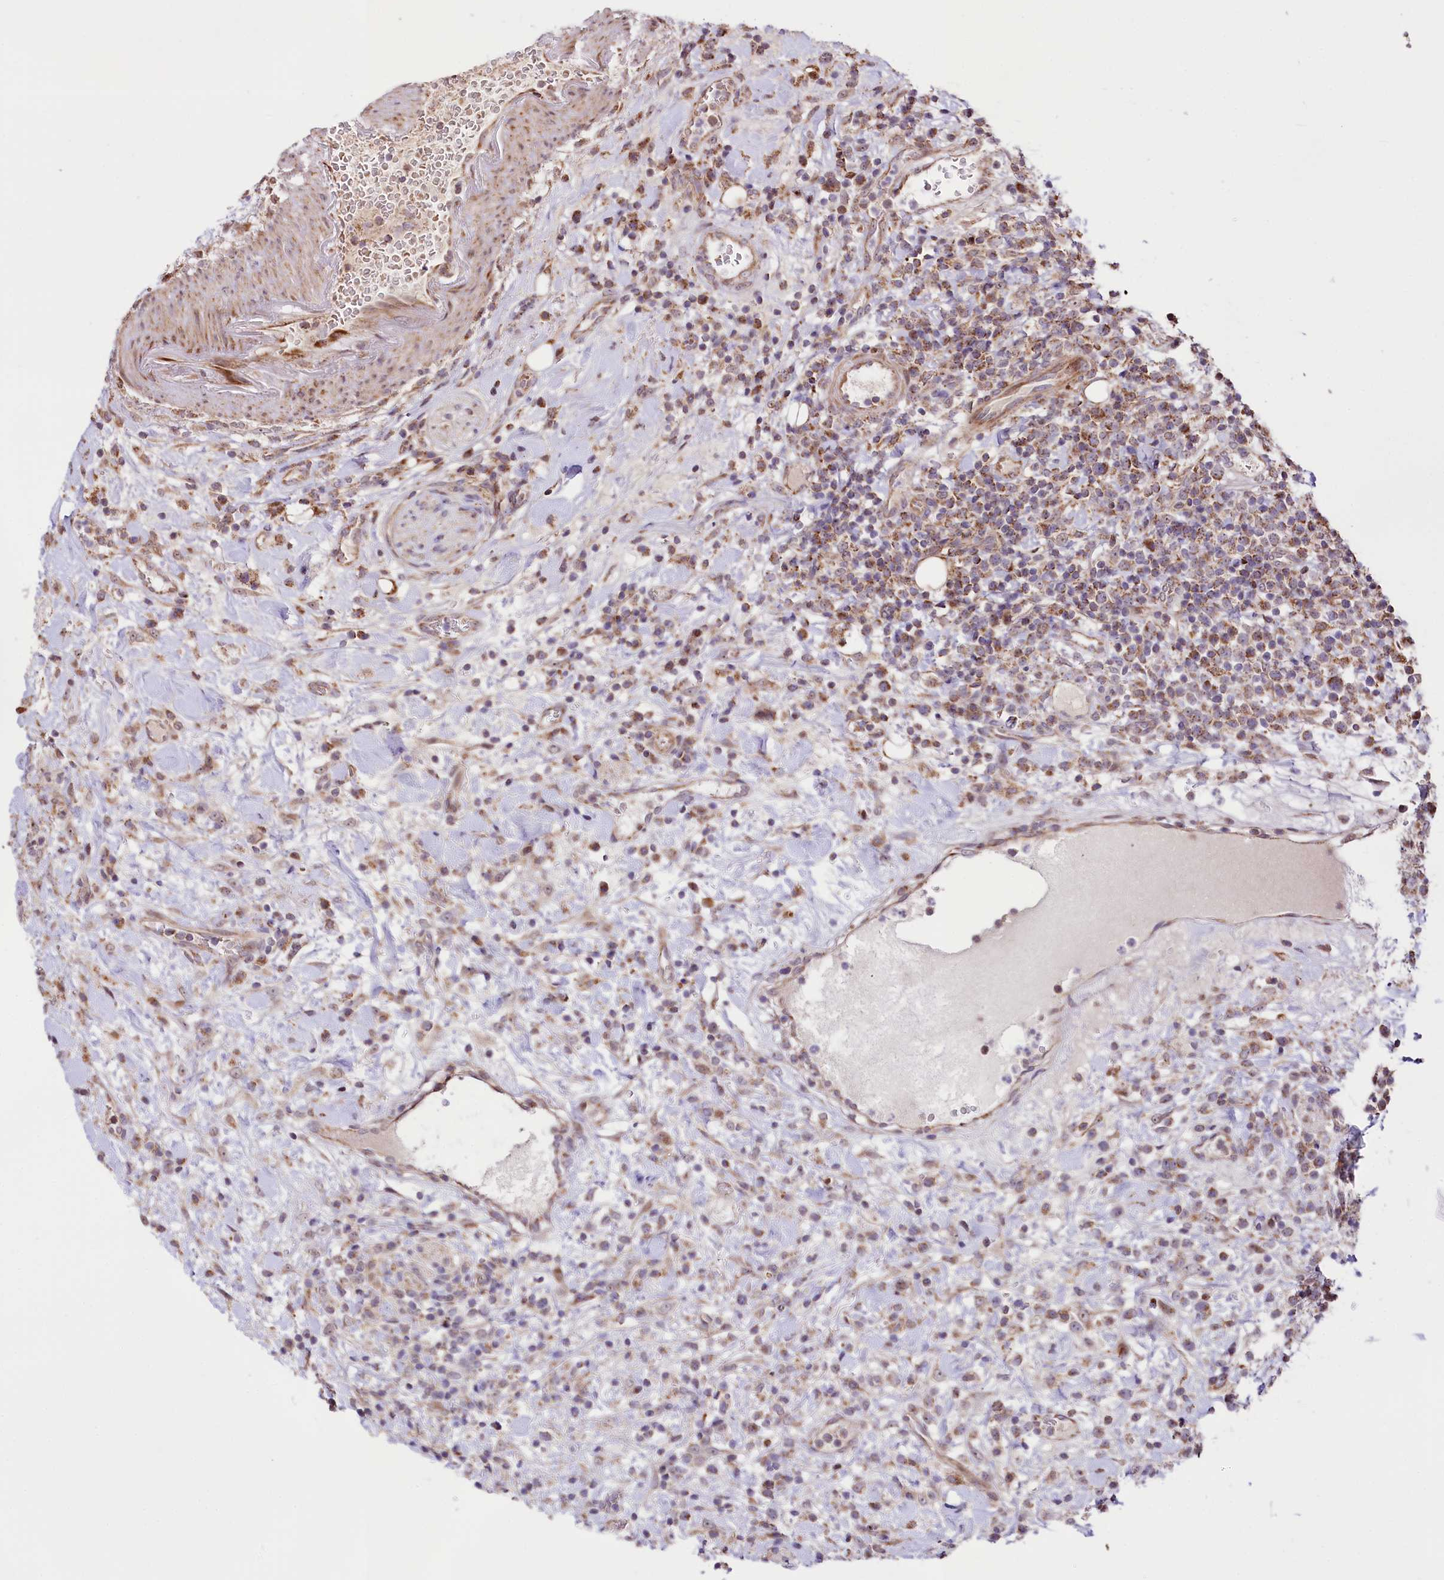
{"staining": {"intensity": "moderate", "quantity": "<25%", "location": "cytoplasmic/membranous"}, "tissue": "lymphoma", "cell_type": "Tumor cells", "image_type": "cancer", "snomed": [{"axis": "morphology", "description": "Malignant lymphoma, non-Hodgkin's type, High grade"}, {"axis": "topography", "description": "Colon"}], "caption": "Immunohistochemistry (IHC) photomicrograph of neoplastic tissue: high-grade malignant lymphoma, non-Hodgkin's type stained using immunohistochemistry (IHC) exhibits low levels of moderate protein expression localized specifically in the cytoplasmic/membranous of tumor cells, appearing as a cytoplasmic/membranous brown color.", "gene": "ST7", "patient": {"sex": "female", "age": 53}}